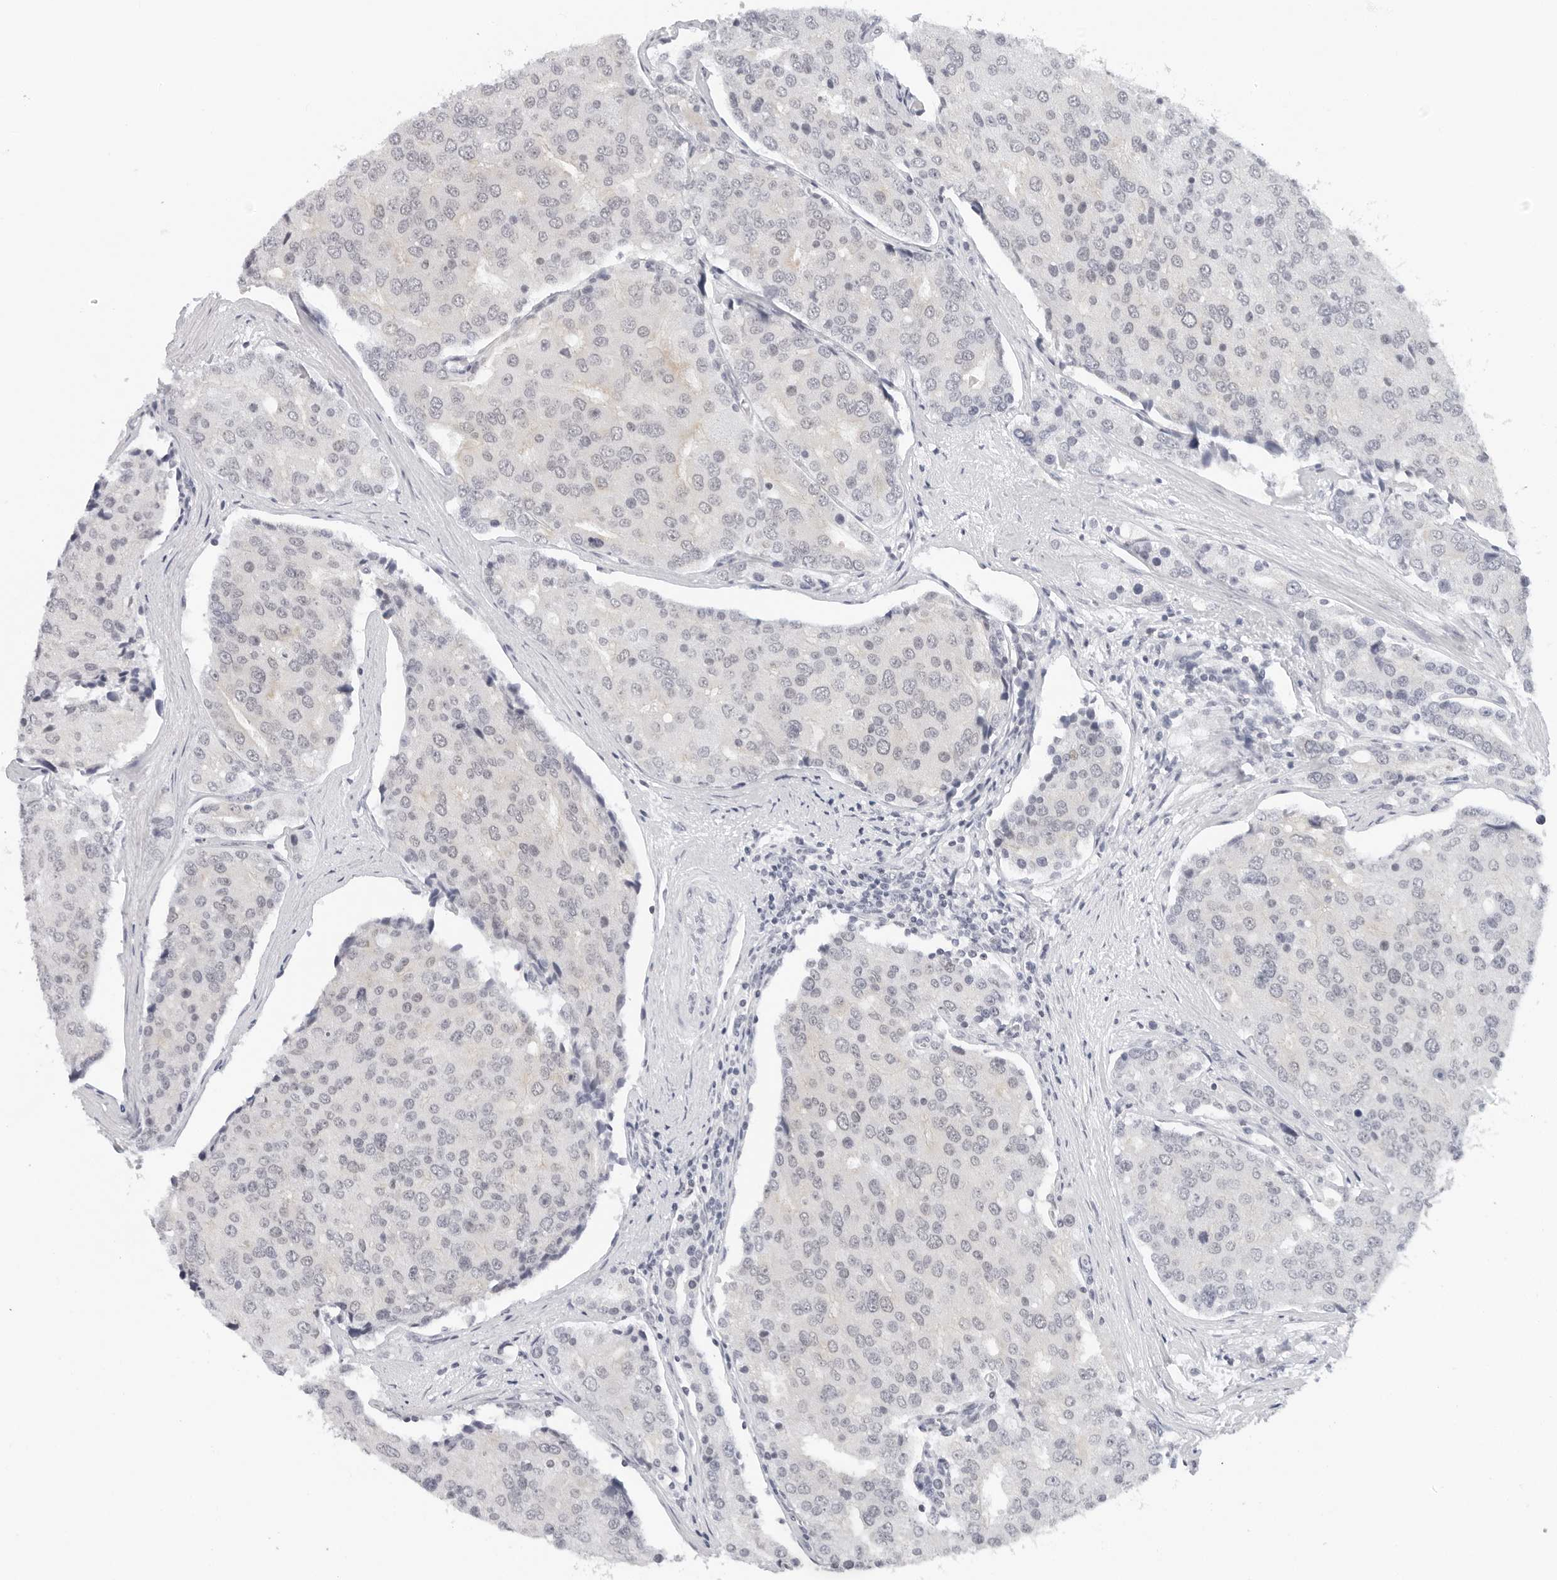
{"staining": {"intensity": "negative", "quantity": "none", "location": "none"}, "tissue": "prostate cancer", "cell_type": "Tumor cells", "image_type": "cancer", "snomed": [{"axis": "morphology", "description": "Adenocarcinoma, High grade"}, {"axis": "topography", "description": "Prostate"}], "caption": "High magnification brightfield microscopy of prostate cancer (adenocarcinoma (high-grade)) stained with DAB (brown) and counterstained with hematoxylin (blue): tumor cells show no significant expression.", "gene": "FLG2", "patient": {"sex": "male", "age": 50}}